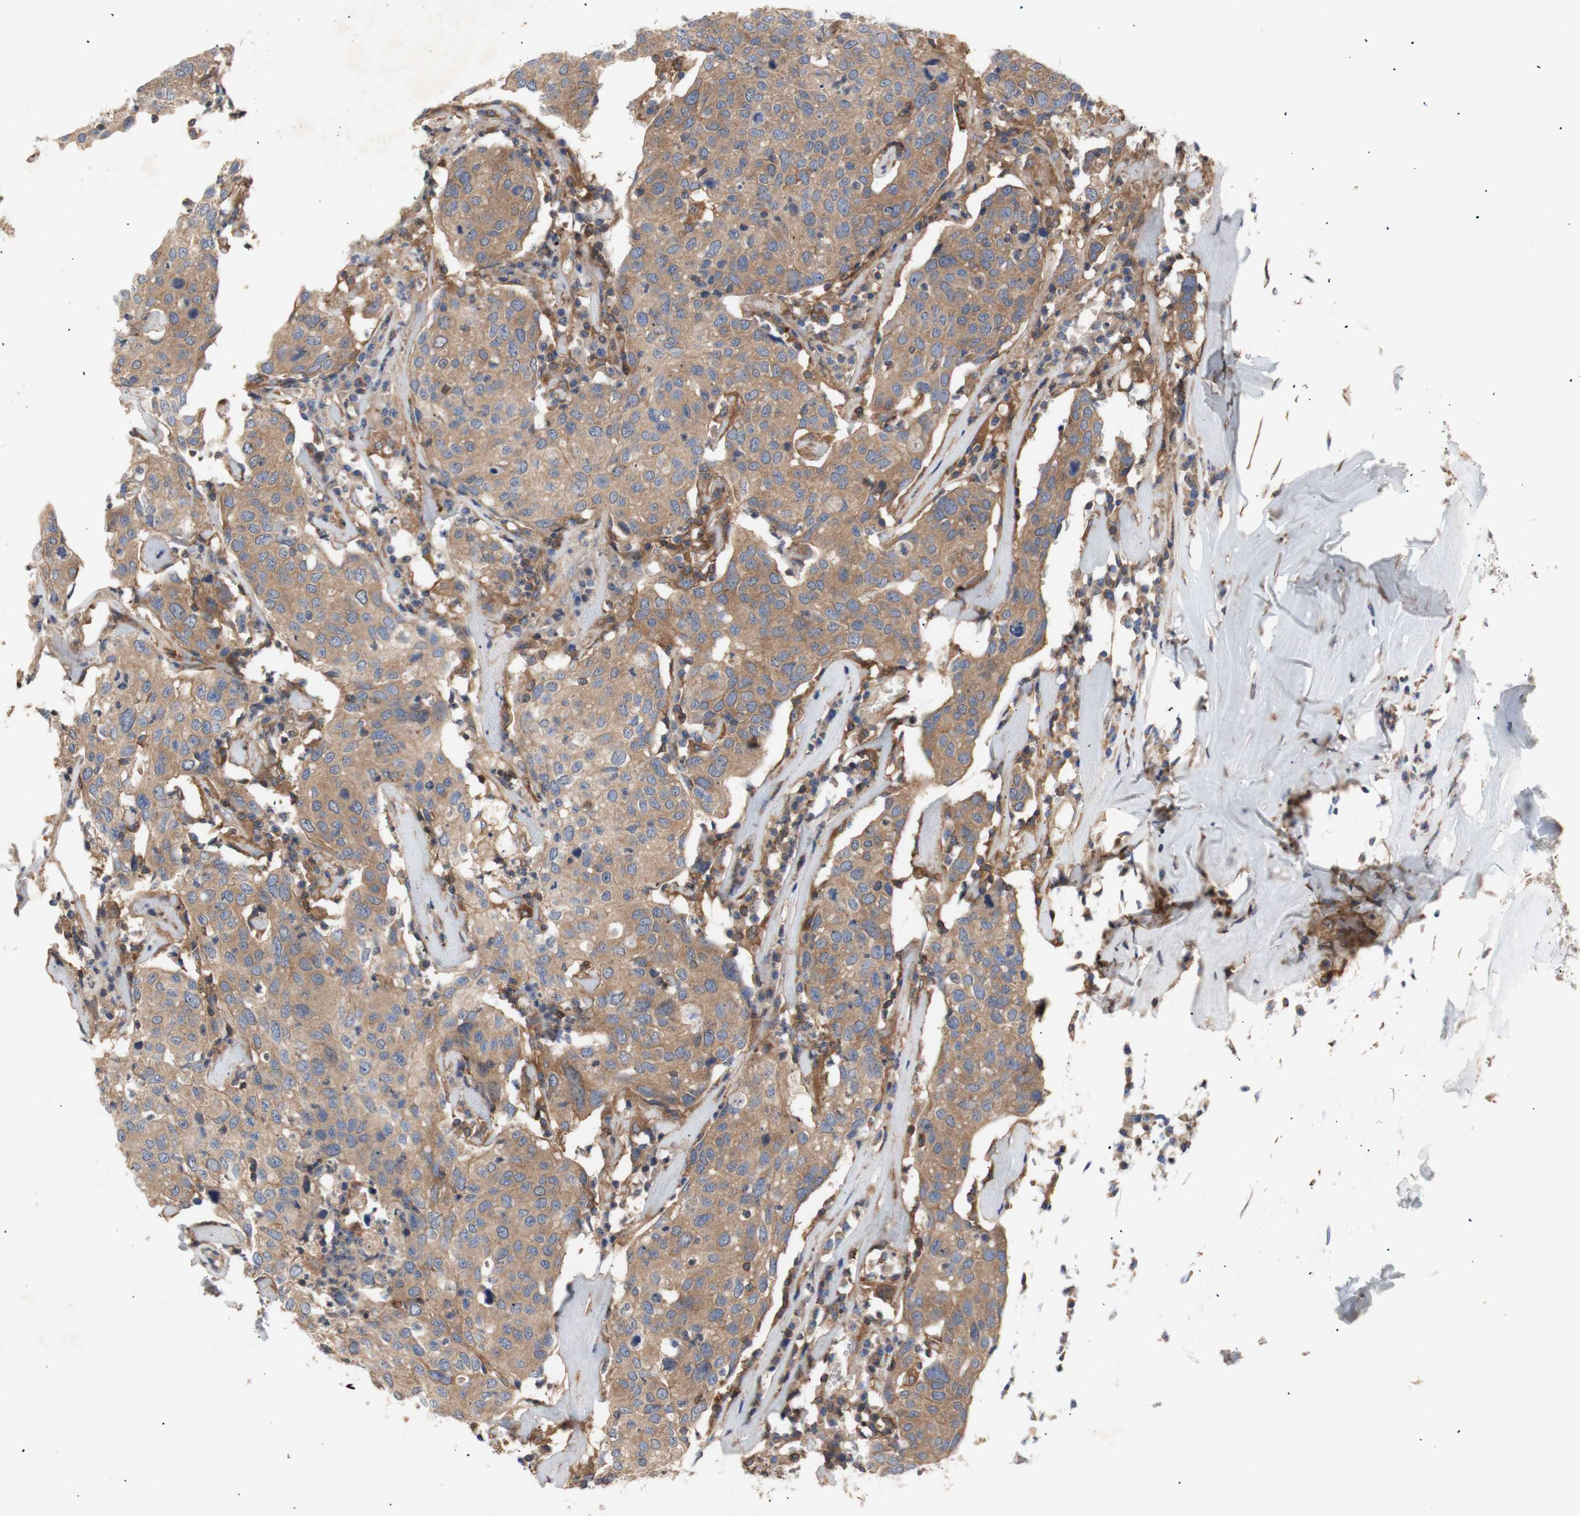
{"staining": {"intensity": "moderate", "quantity": ">75%", "location": "cytoplasmic/membranous"}, "tissue": "head and neck cancer", "cell_type": "Tumor cells", "image_type": "cancer", "snomed": [{"axis": "morphology", "description": "Adenocarcinoma, NOS"}, {"axis": "topography", "description": "Salivary gland"}, {"axis": "topography", "description": "Head-Neck"}], "caption": "The histopathology image exhibits staining of head and neck cancer, revealing moderate cytoplasmic/membranous protein staining (brown color) within tumor cells.", "gene": "IKBKG", "patient": {"sex": "female", "age": 65}}